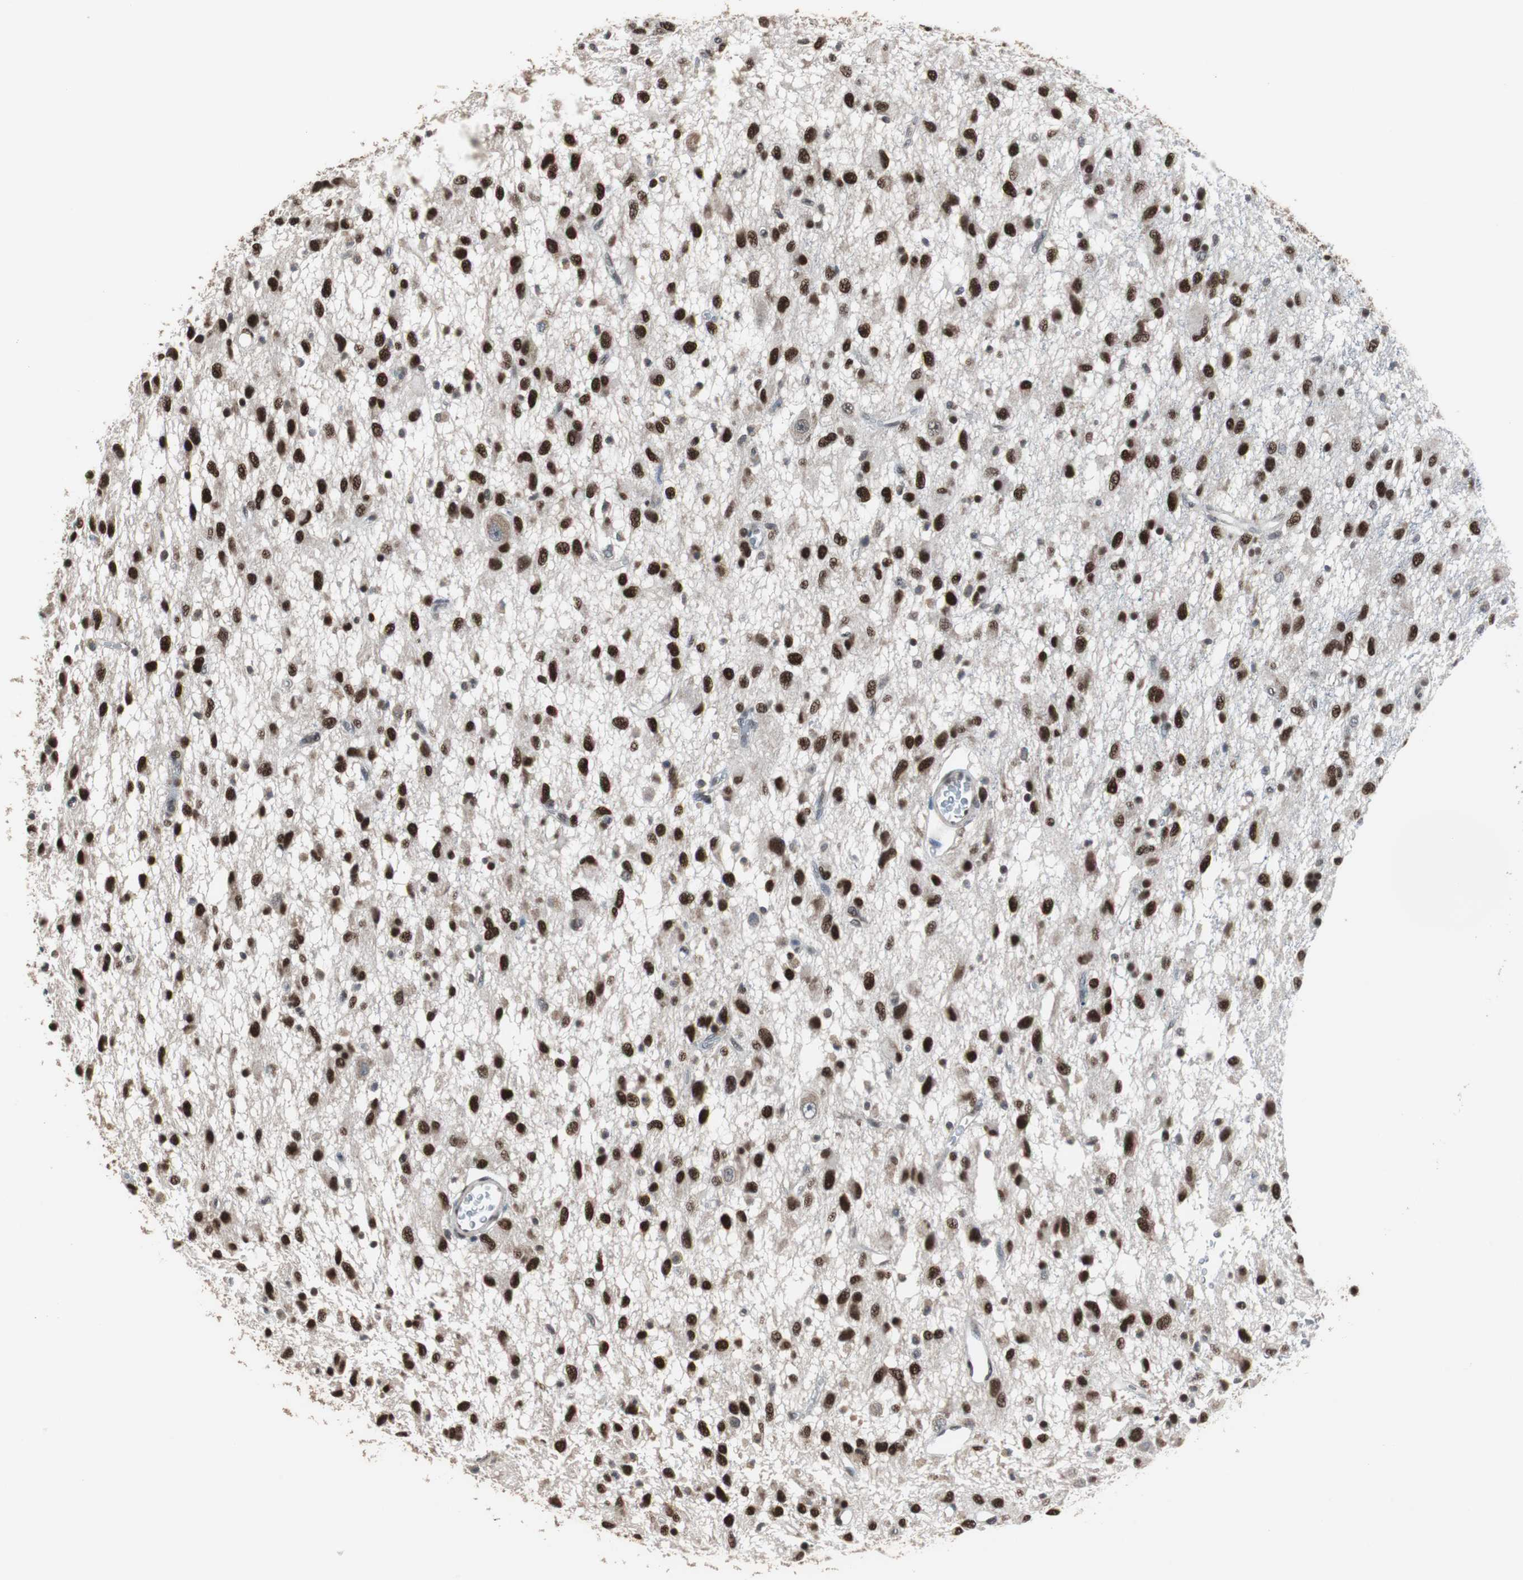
{"staining": {"intensity": "strong", "quantity": ">75%", "location": "nuclear"}, "tissue": "glioma", "cell_type": "Tumor cells", "image_type": "cancer", "snomed": [{"axis": "morphology", "description": "Glioma, malignant, Low grade"}, {"axis": "topography", "description": "Brain"}], "caption": "Immunohistochemistry image of neoplastic tissue: human glioma stained using immunohistochemistry (IHC) displays high levels of strong protein expression localized specifically in the nuclear of tumor cells, appearing as a nuclear brown color.", "gene": "ZHX2", "patient": {"sex": "male", "age": 77}}